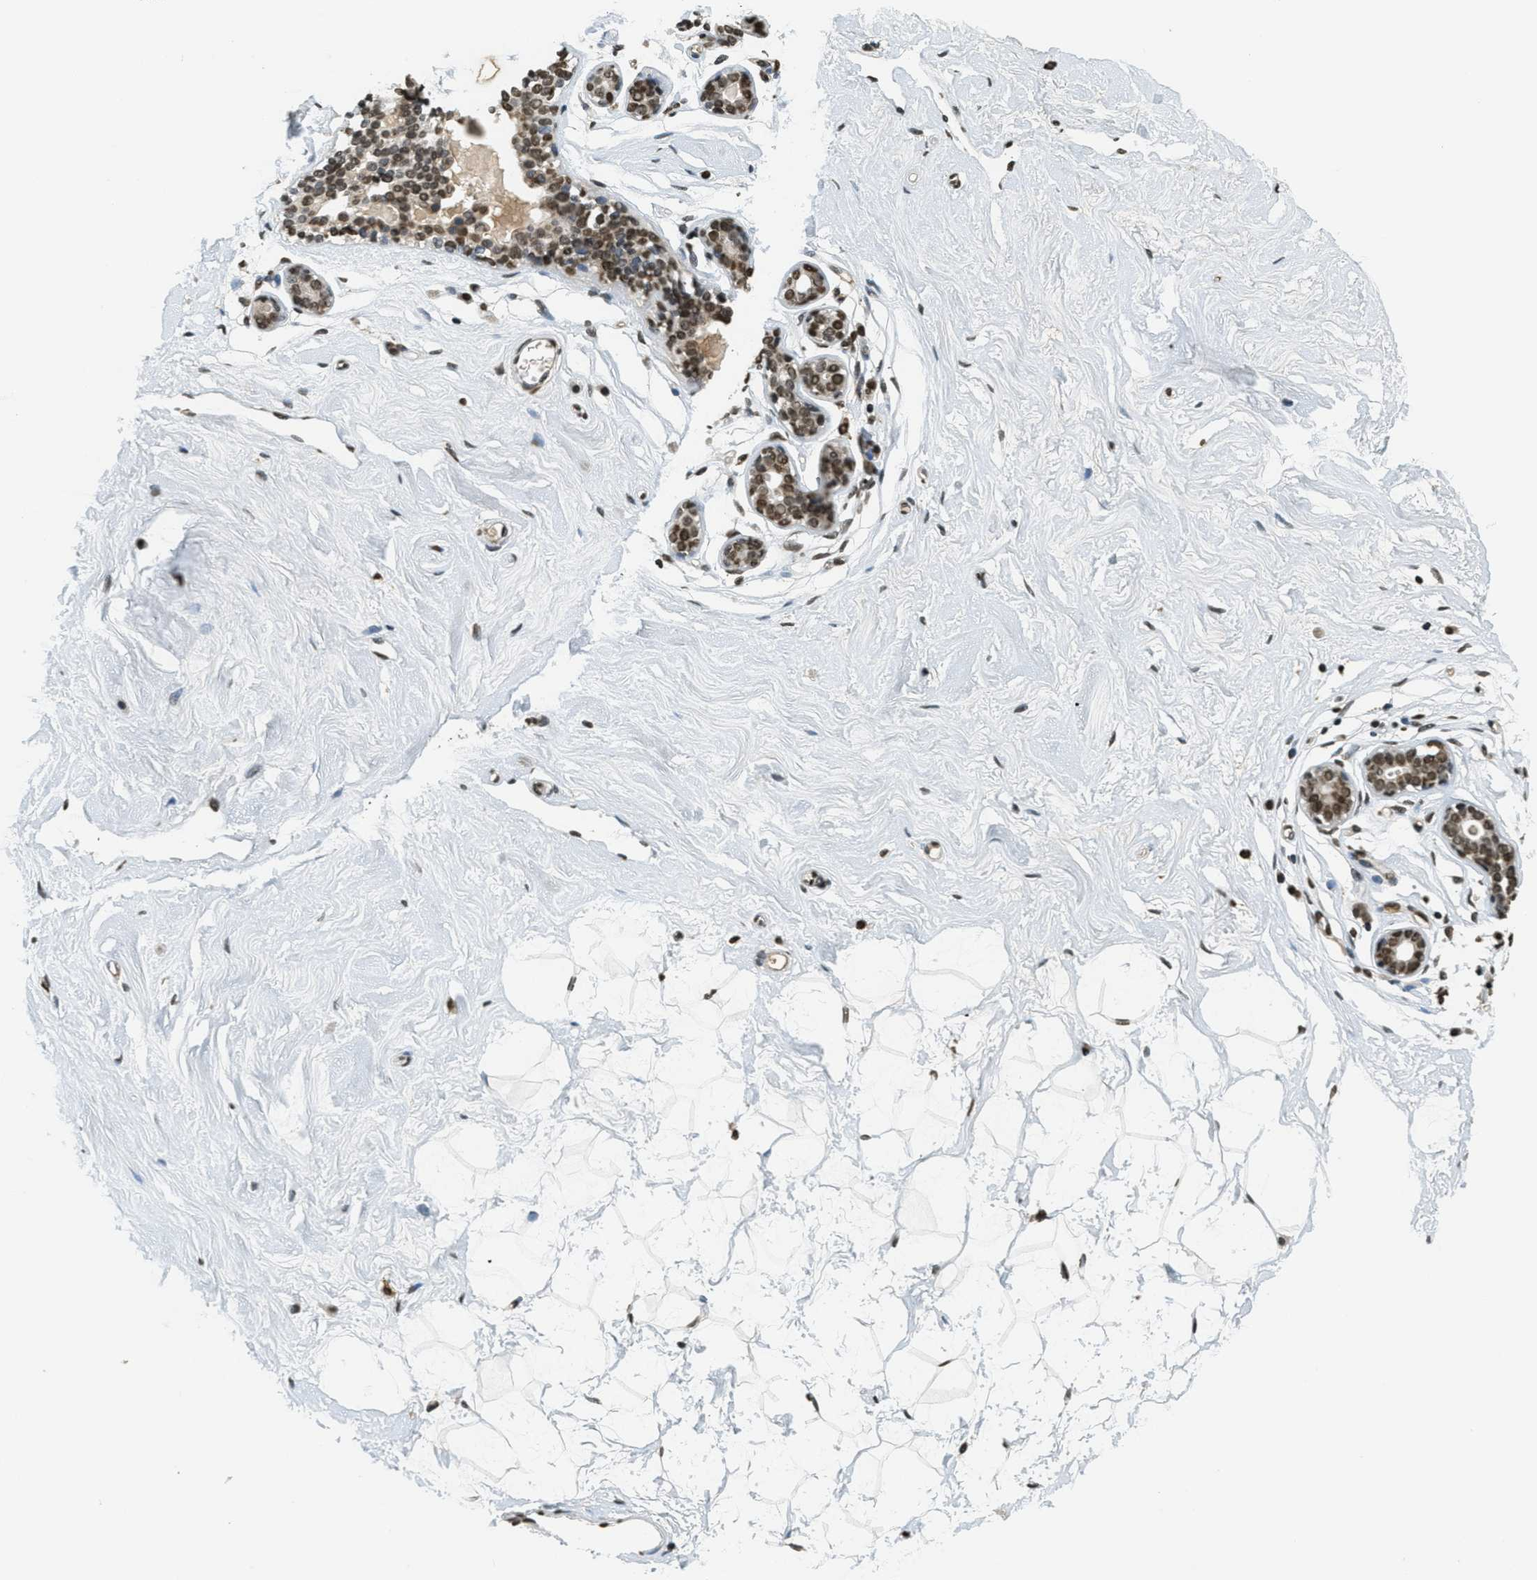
{"staining": {"intensity": "strong", "quantity": ">75%", "location": "nuclear"}, "tissue": "breast", "cell_type": "Adipocytes", "image_type": "normal", "snomed": [{"axis": "morphology", "description": "Normal tissue, NOS"}, {"axis": "topography", "description": "Breast"}], "caption": "DAB (3,3'-diaminobenzidine) immunohistochemical staining of normal human breast shows strong nuclear protein expression in about >75% of adipocytes.", "gene": "LDB2", "patient": {"sex": "female", "age": 23}}